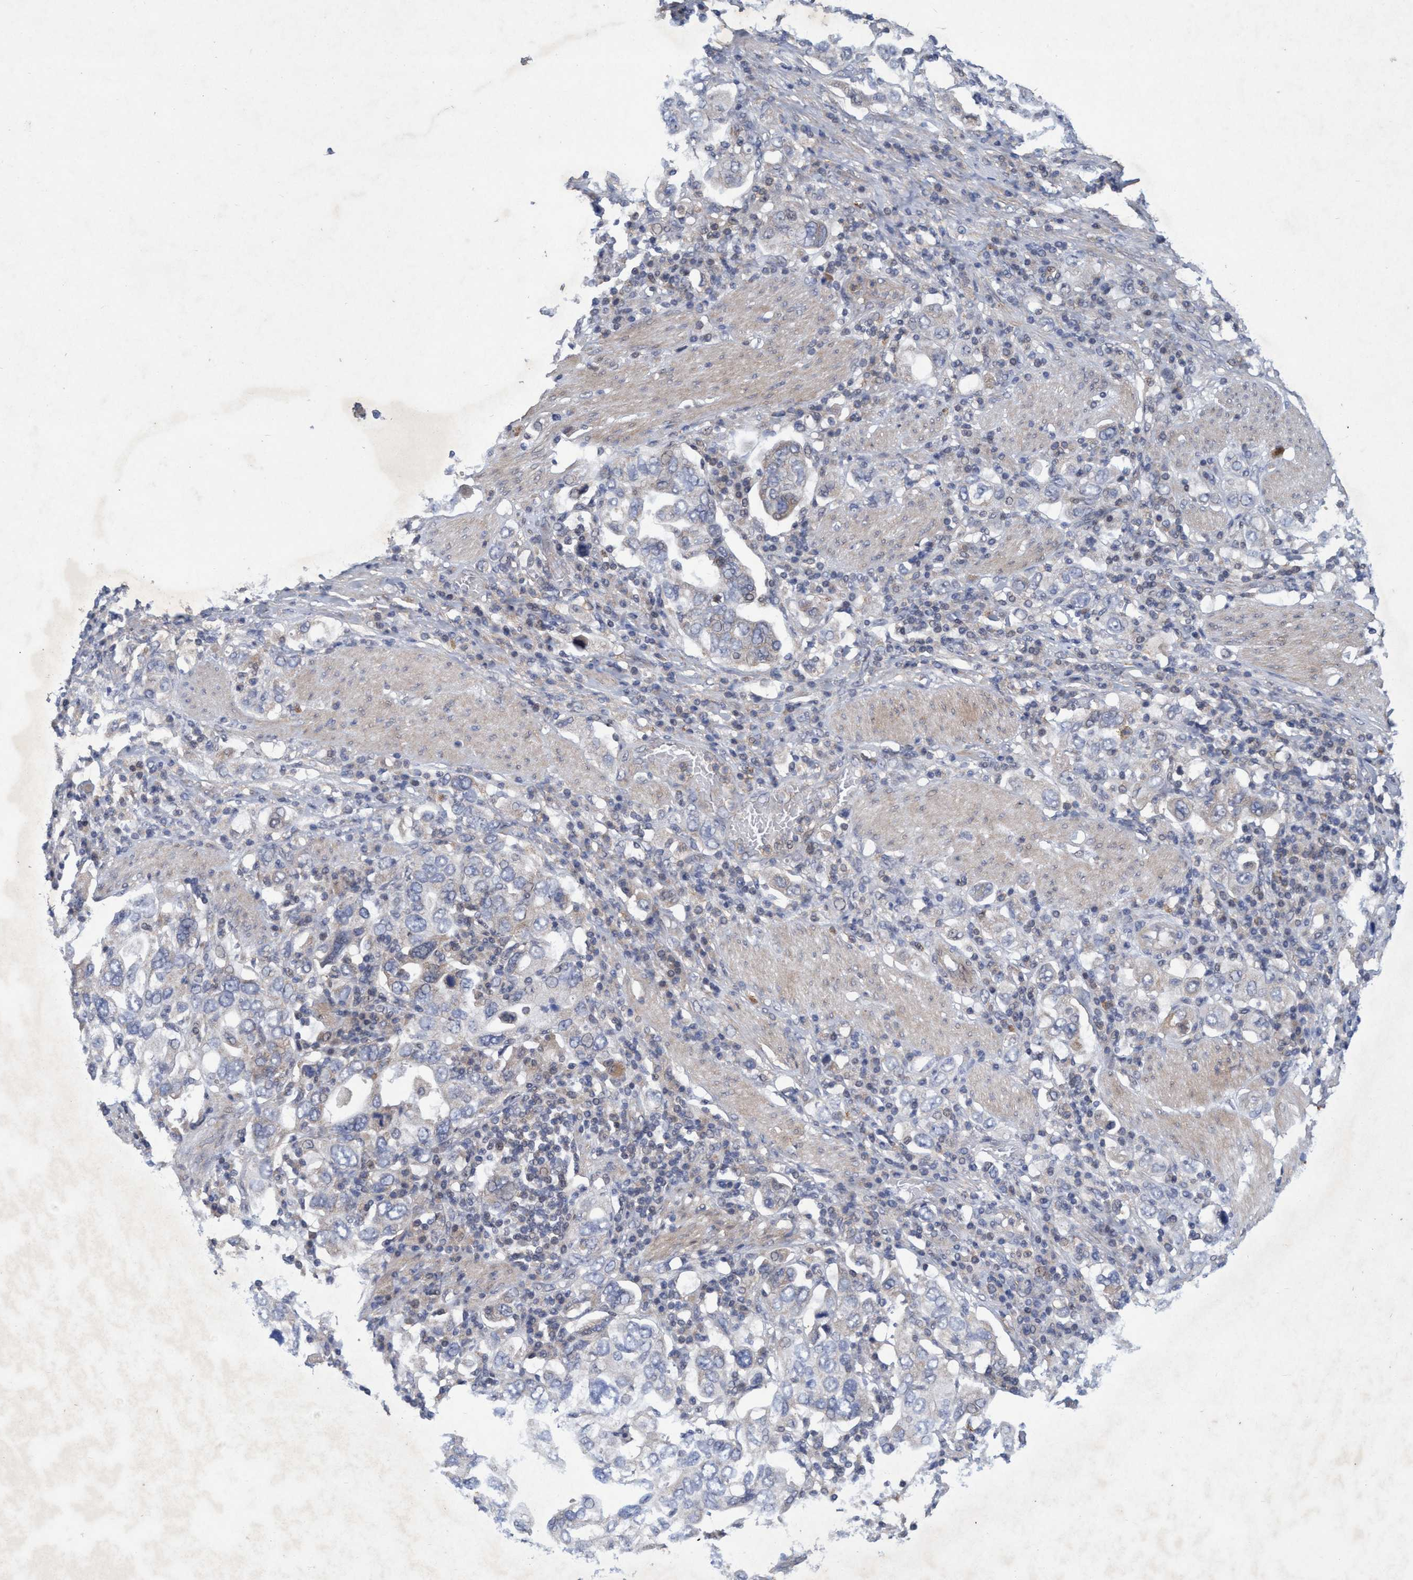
{"staining": {"intensity": "negative", "quantity": "none", "location": "none"}, "tissue": "stomach cancer", "cell_type": "Tumor cells", "image_type": "cancer", "snomed": [{"axis": "morphology", "description": "Adenocarcinoma, NOS"}, {"axis": "topography", "description": "Stomach, upper"}], "caption": "The image reveals no significant staining in tumor cells of stomach cancer (adenocarcinoma).", "gene": "ZNF677", "patient": {"sex": "male", "age": 62}}